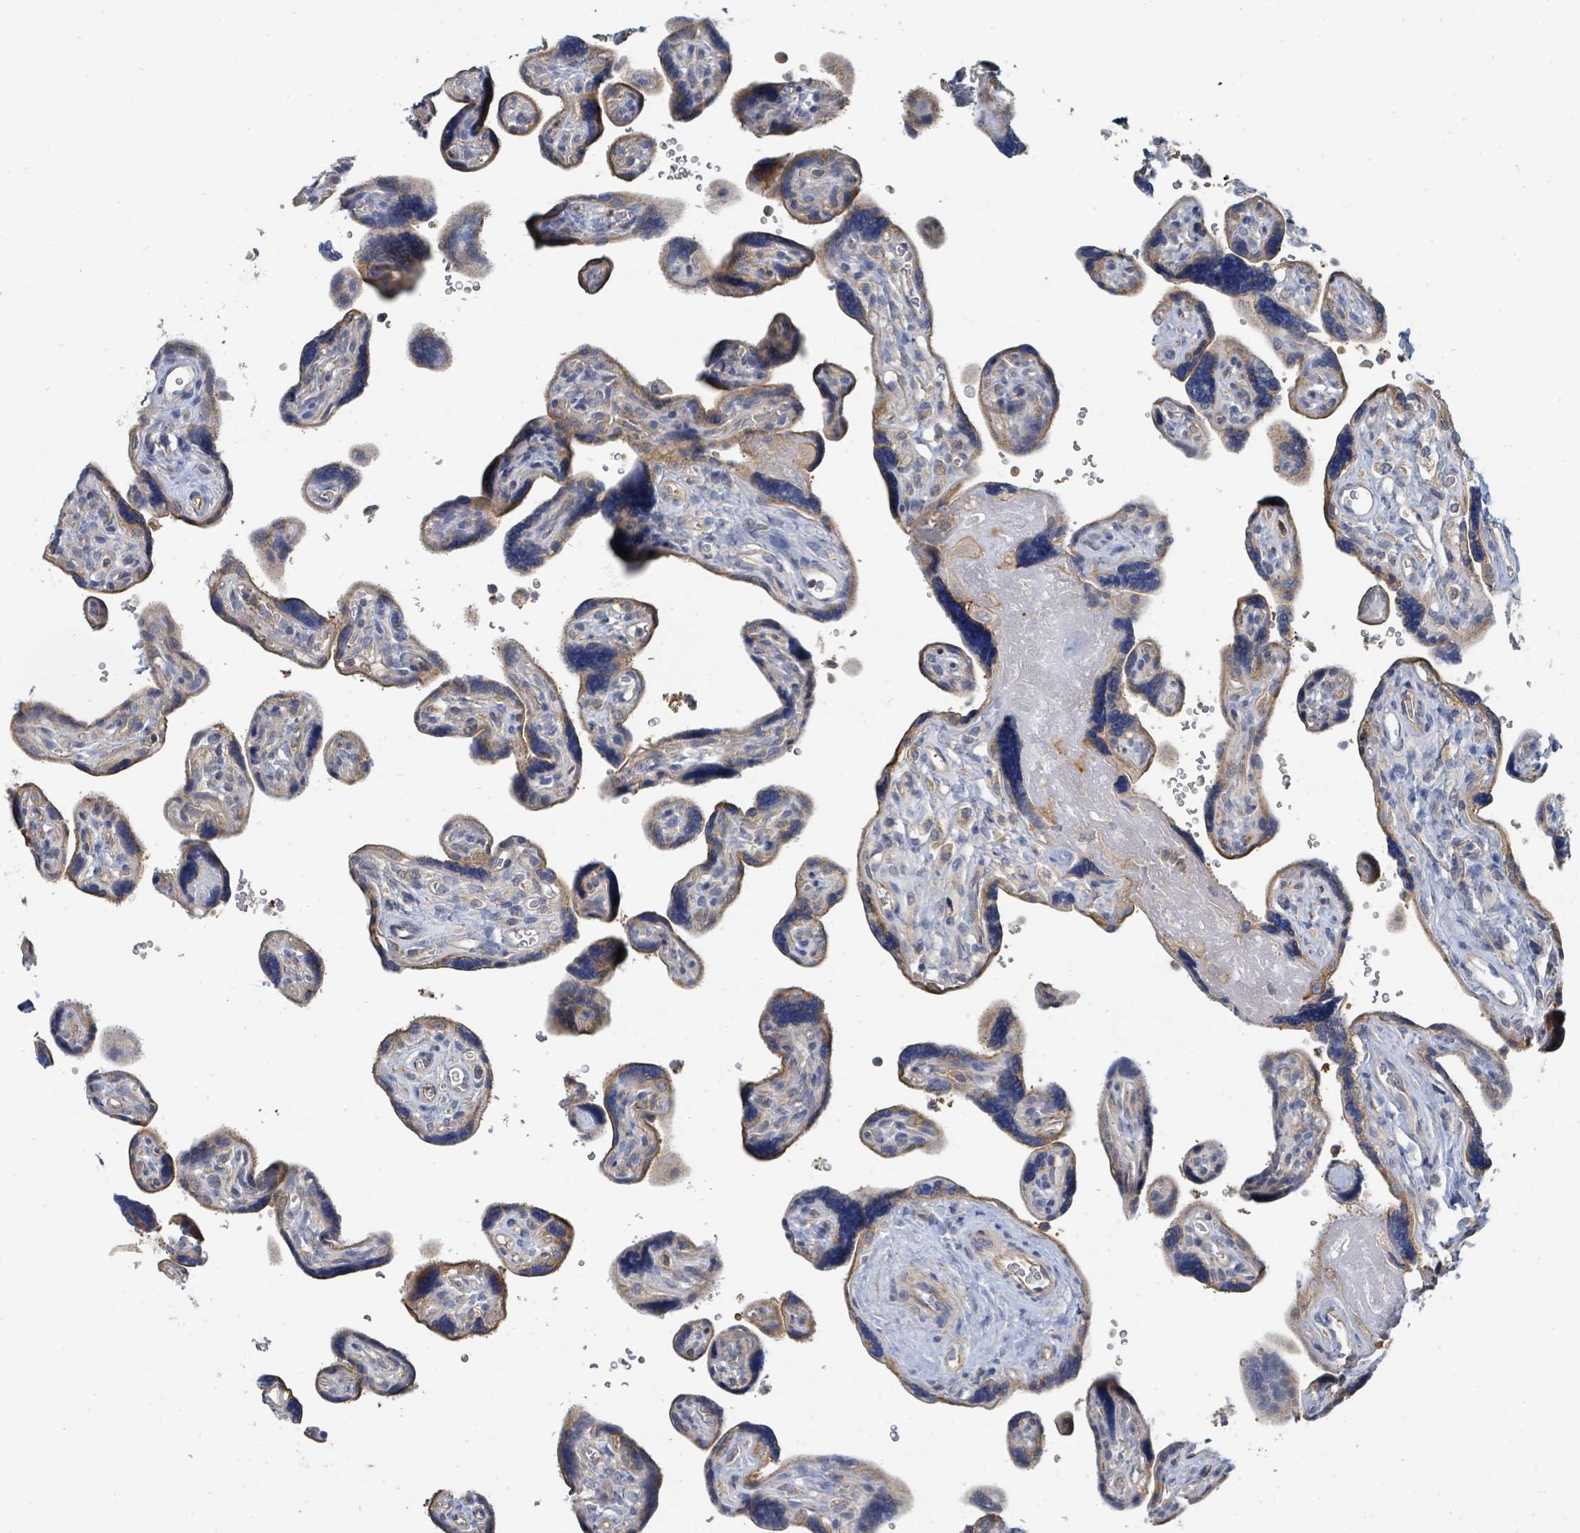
{"staining": {"intensity": "moderate", "quantity": "25%-75%", "location": "cytoplasmic/membranous"}, "tissue": "placenta", "cell_type": "Decidual cells", "image_type": "normal", "snomed": [{"axis": "morphology", "description": "Normal tissue, NOS"}, {"axis": "topography", "description": "Placenta"}], "caption": "Protein expression analysis of normal placenta reveals moderate cytoplasmic/membranous staining in approximately 25%-75% of decidual cells.", "gene": "BOLA2B", "patient": {"sex": "female", "age": 39}}